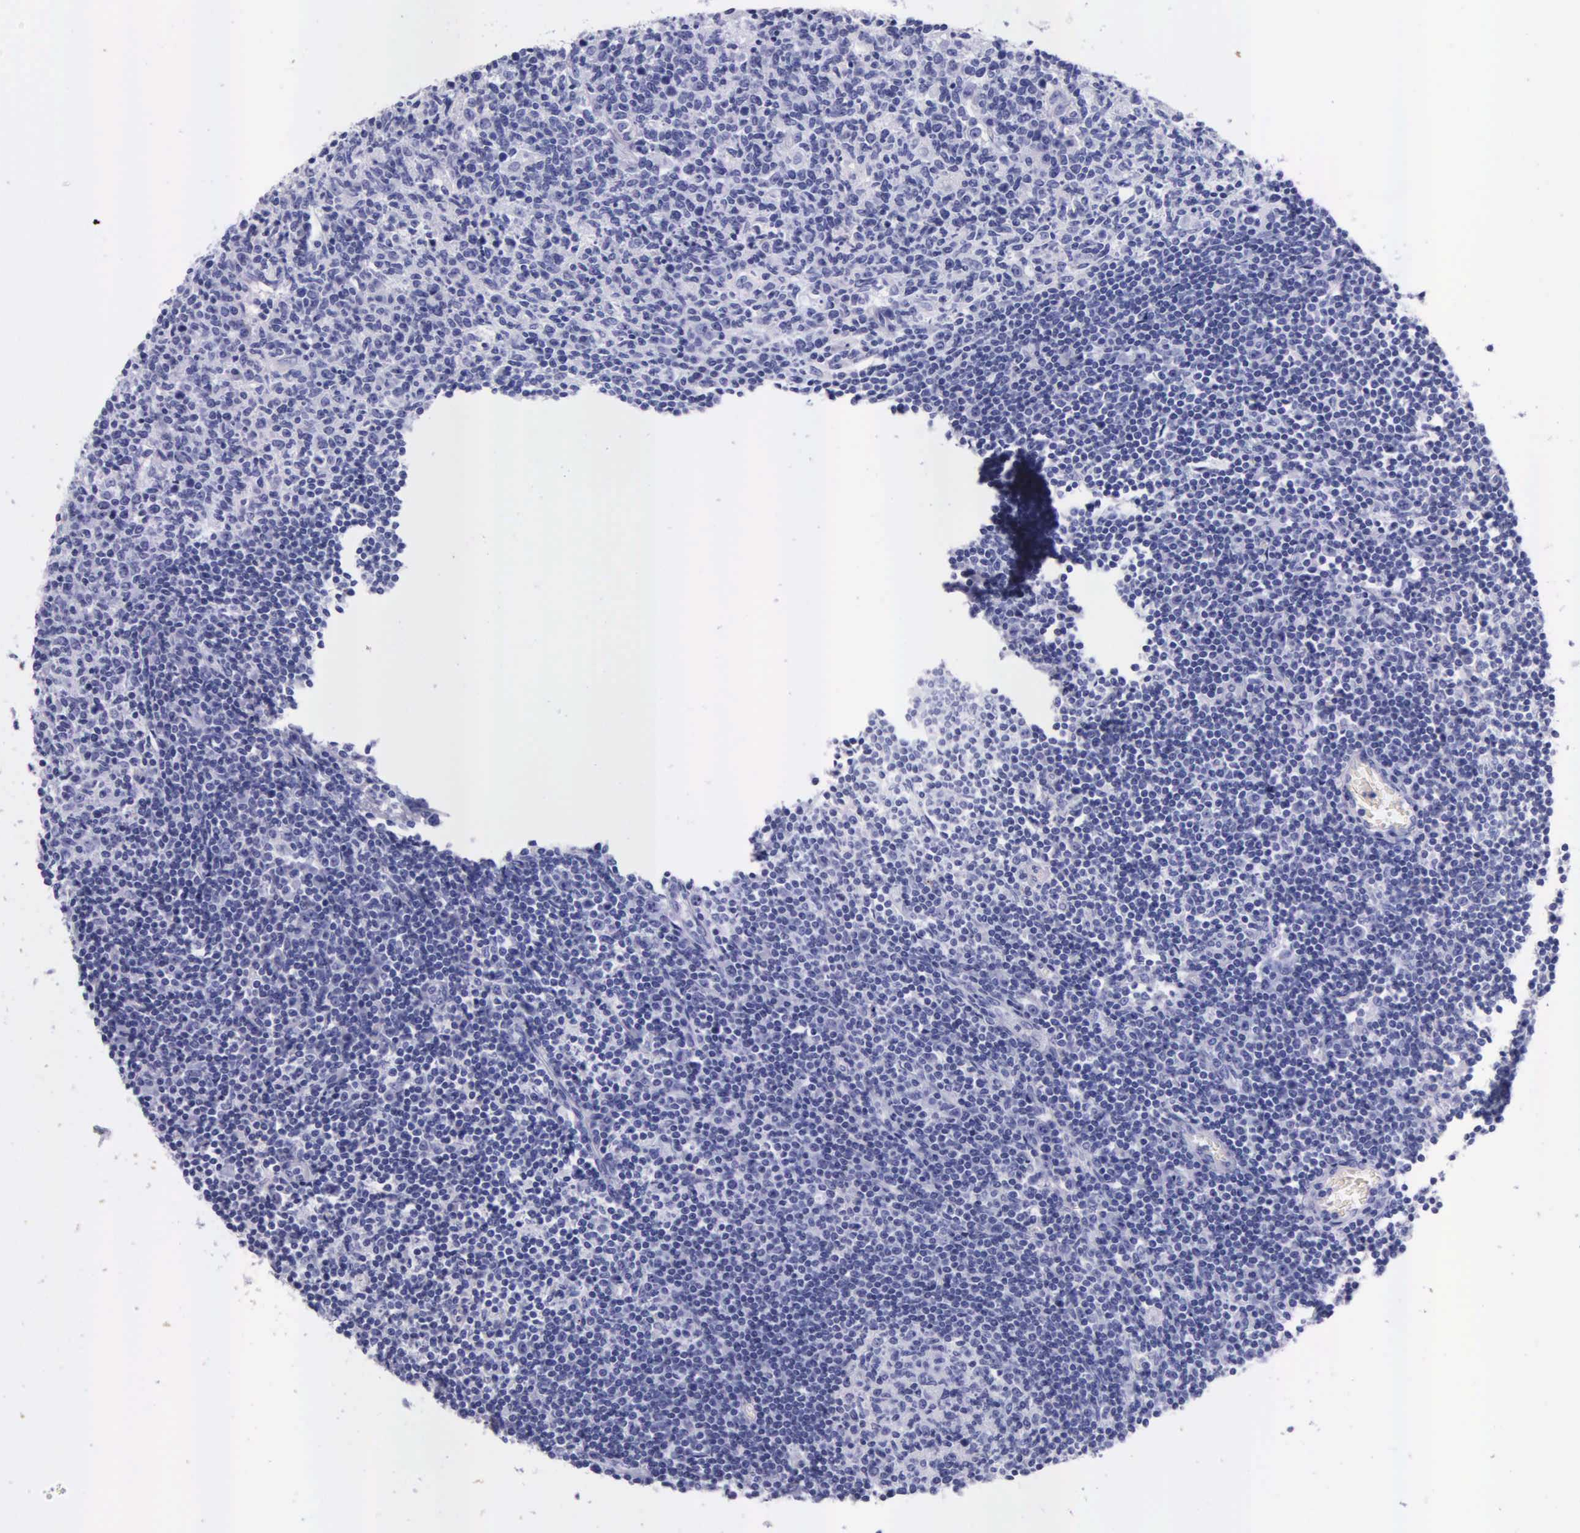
{"staining": {"intensity": "negative", "quantity": "none", "location": "none"}, "tissue": "lymph node", "cell_type": "Germinal center cells", "image_type": "normal", "snomed": [{"axis": "morphology", "description": "Normal tissue, NOS"}, {"axis": "topography", "description": "Lymph node"}], "caption": "IHC histopathology image of normal human lymph node stained for a protein (brown), which demonstrates no staining in germinal center cells.", "gene": "KLK2", "patient": {"sex": "female", "age": 55}}